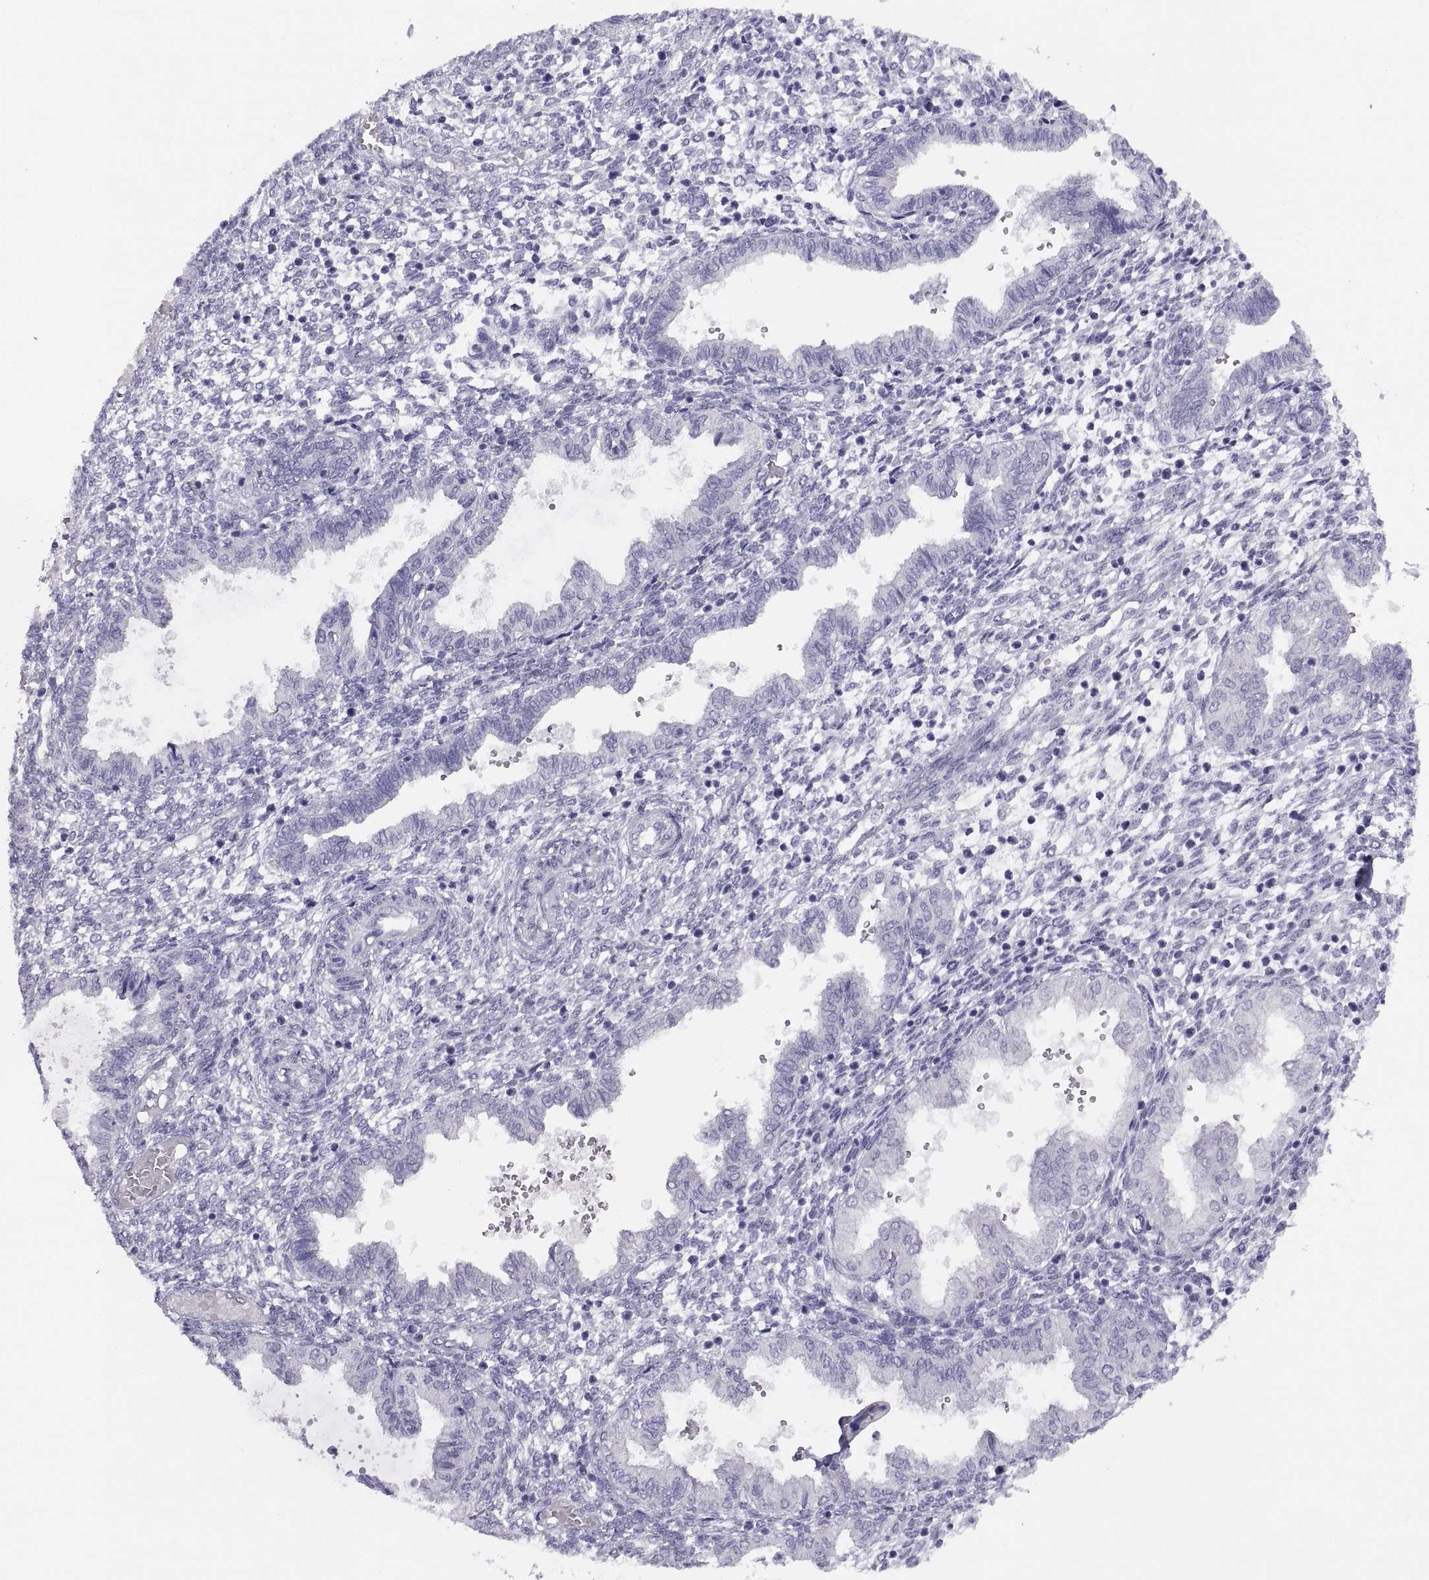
{"staining": {"intensity": "negative", "quantity": "none", "location": "none"}, "tissue": "endometrium", "cell_type": "Cells in endometrial stroma", "image_type": "normal", "snomed": [{"axis": "morphology", "description": "Normal tissue, NOS"}, {"axis": "topography", "description": "Endometrium"}], "caption": "Immunohistochemical staining of normal endometrium displays no significant expression in cells in endometrial stroma. The staining is performed using DAB (3,3'-diaminobenzidine) brown chromogen with nuclei counter-stained in using hematoxylin.", "gene": "STRC", "patient": {"sex": "female", "age": 43}}